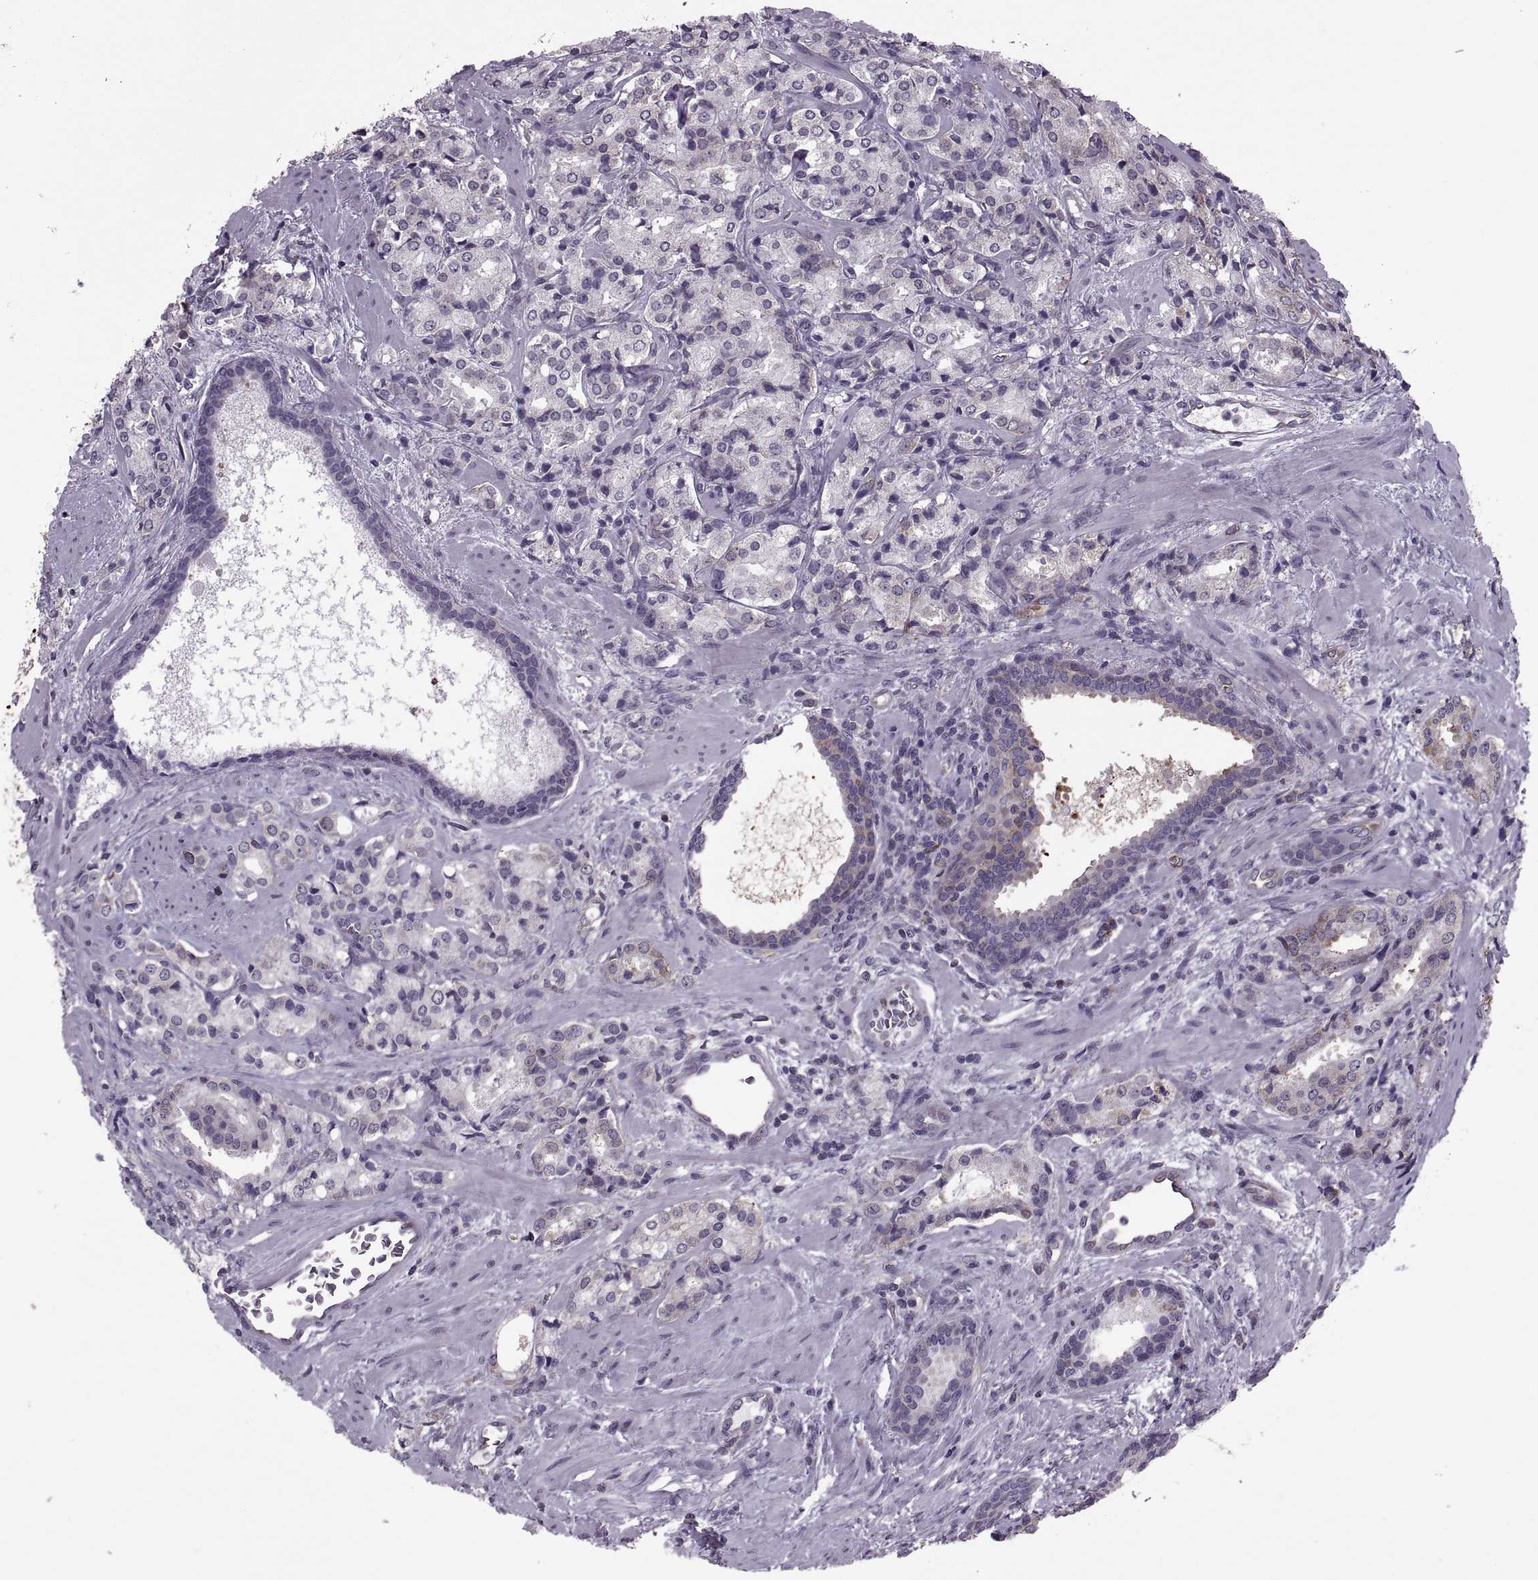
{"staining": {"intensity": "negative", "quantity": "none", "location": "none"}, "tissue": "prostate cancer", "cell_type": "Tumor cells", "image_type": "cancer", "snomed": [{"axis": "morphology", "description": "Adenocarcinoma, Low grade"}, {"axis": "topography", "description": "Prostate"}], "caption": "Immunohistochemistry (IHC) histopathology image of neoplastic tissue: human prostate adenocarcinoma (low-grade) stained with DAB exhibits no significant protein staining in tumor cells. Nuclei are stained in blue.", "gene": "PABPC1", "patient": {"sex": "male", "age": 56}}